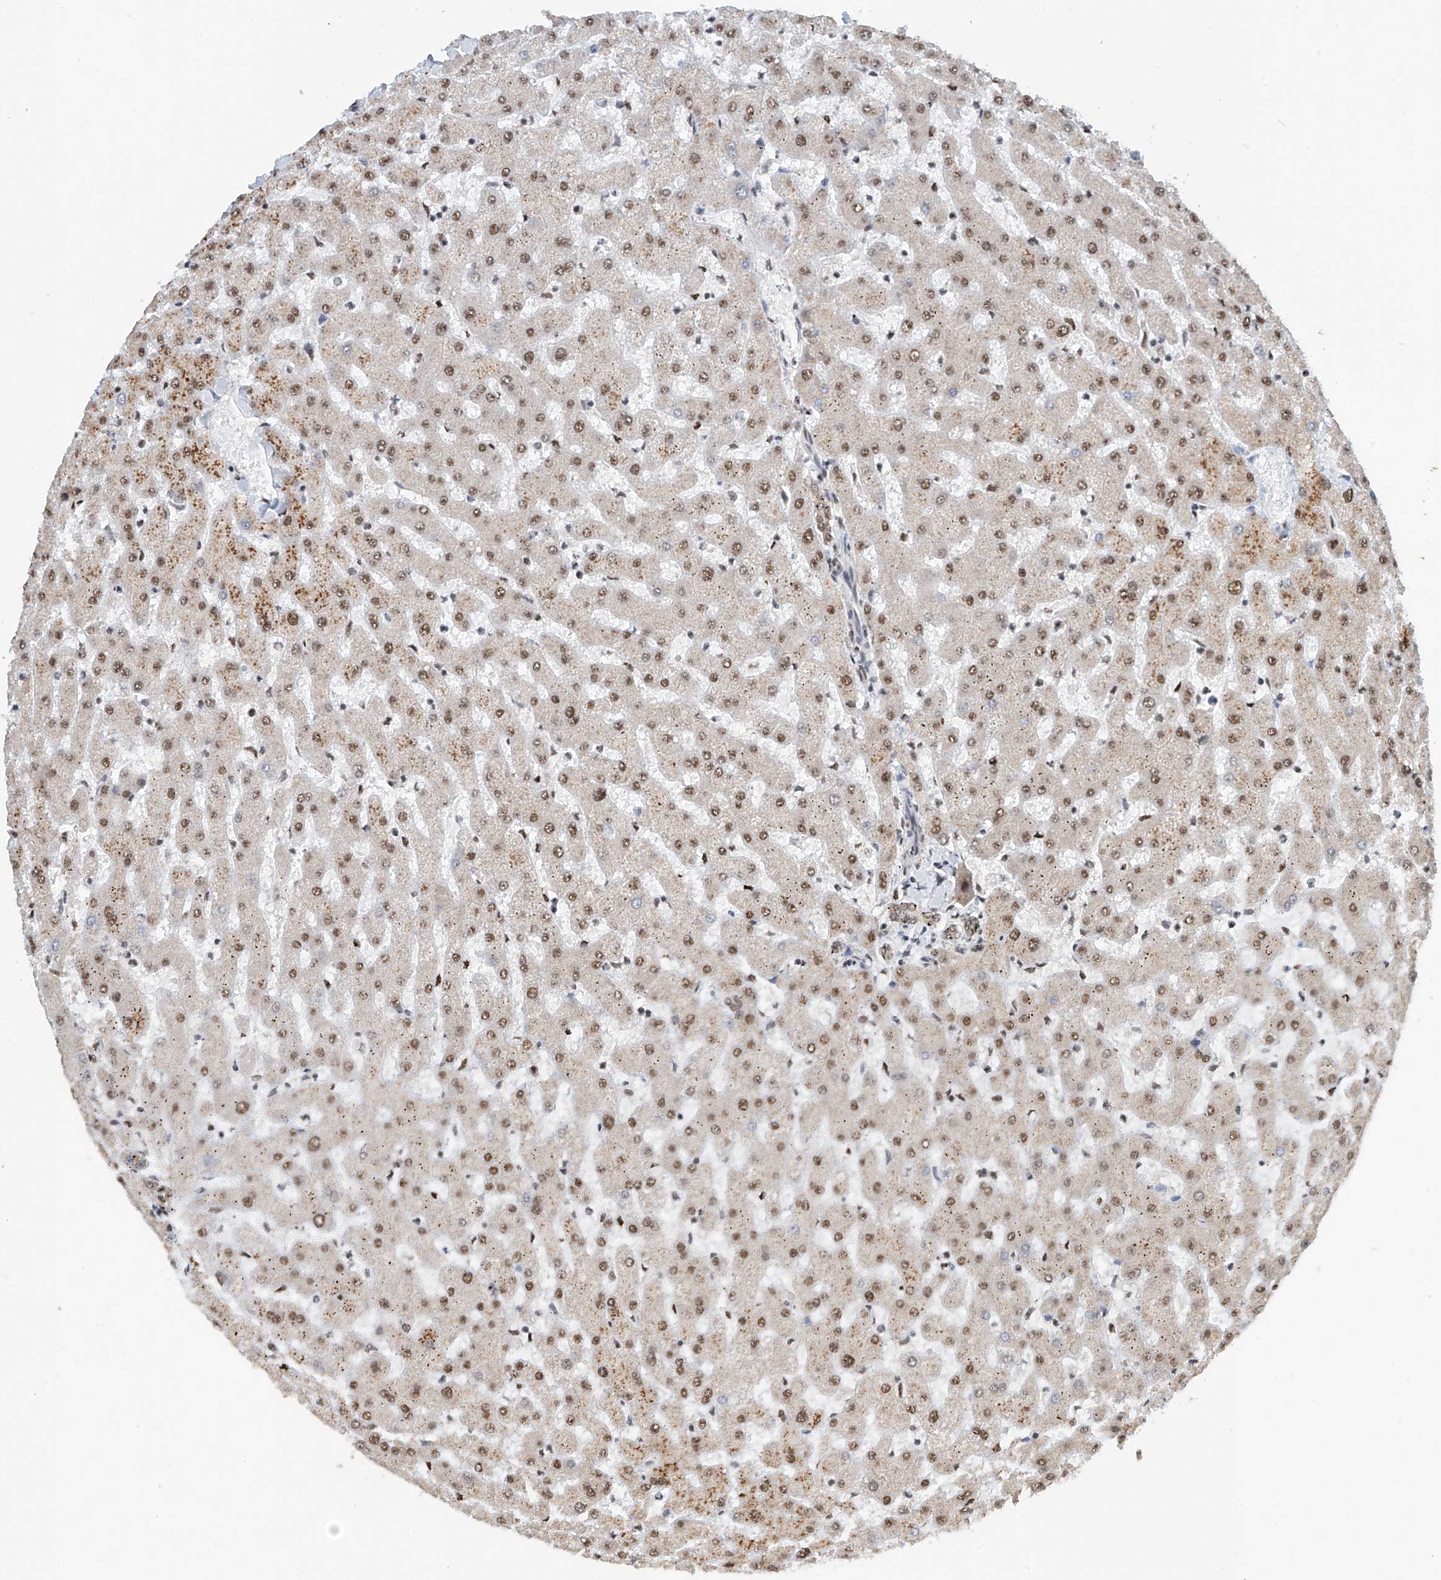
{"staining": {"intensity": "weak", "quantity": ">75%", "location": "nuclear"}, "tissue": "liver", "cell_type": "Cholangiocytes", "image_type": "normal", "snomed": [{"axis": "morphology", "description": "Normal tissue, NOS"}, {"axis": "topography", "description": "Liver"}], "caption": "Liver stained with DAB (3,3'-diaminobenzidine) immunohistochemistry (IHC) shows low levels of weak nuclear staining in approximately >75% of cholangiocytes. (DAB IHC, brown staining for protein, blue staining for nuclei).", "gene": "RPAIN", "patient": {"sex": "female", "age": 63}}